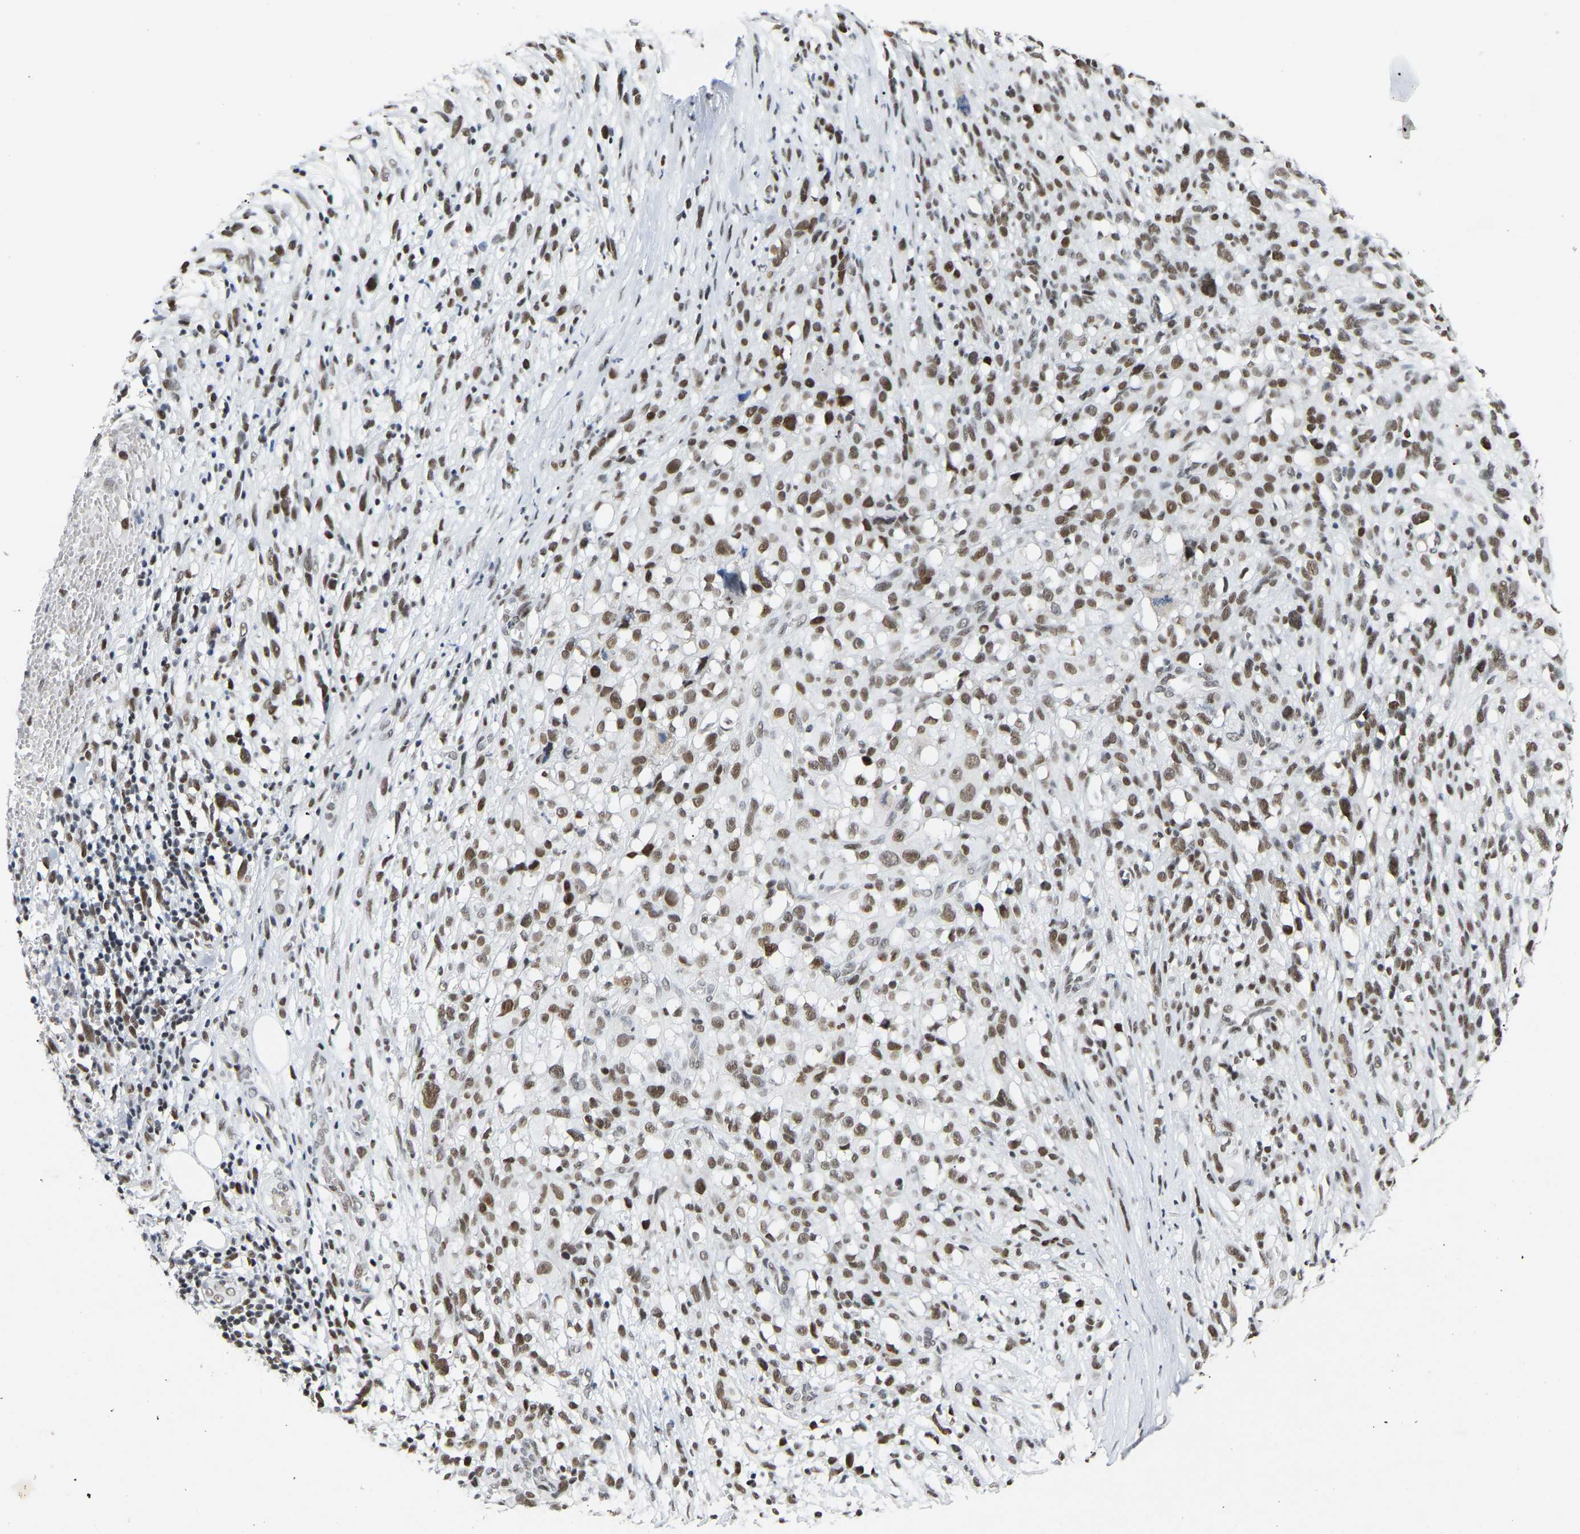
{"staining": {"intensity": "moderate", "quantity": ">75%", "location": "nuclear"}, "tissue": "melanoma", "cell_type": "Tumor cells", "image_type": "cancer", "snomed": [{"axis": "morphology", "description": "Malignant melanoma, NOS"}, {"axis": "topography", "description": "Skin"}], "caption": "This histopathology image displays immunohistochemistry staining of human malignant melanoma, with medium moderate nuclear positivity in approximately >75% of tumor cells.", "gene": "NELFB", "patient": {"sex": "female", "age": 55}}